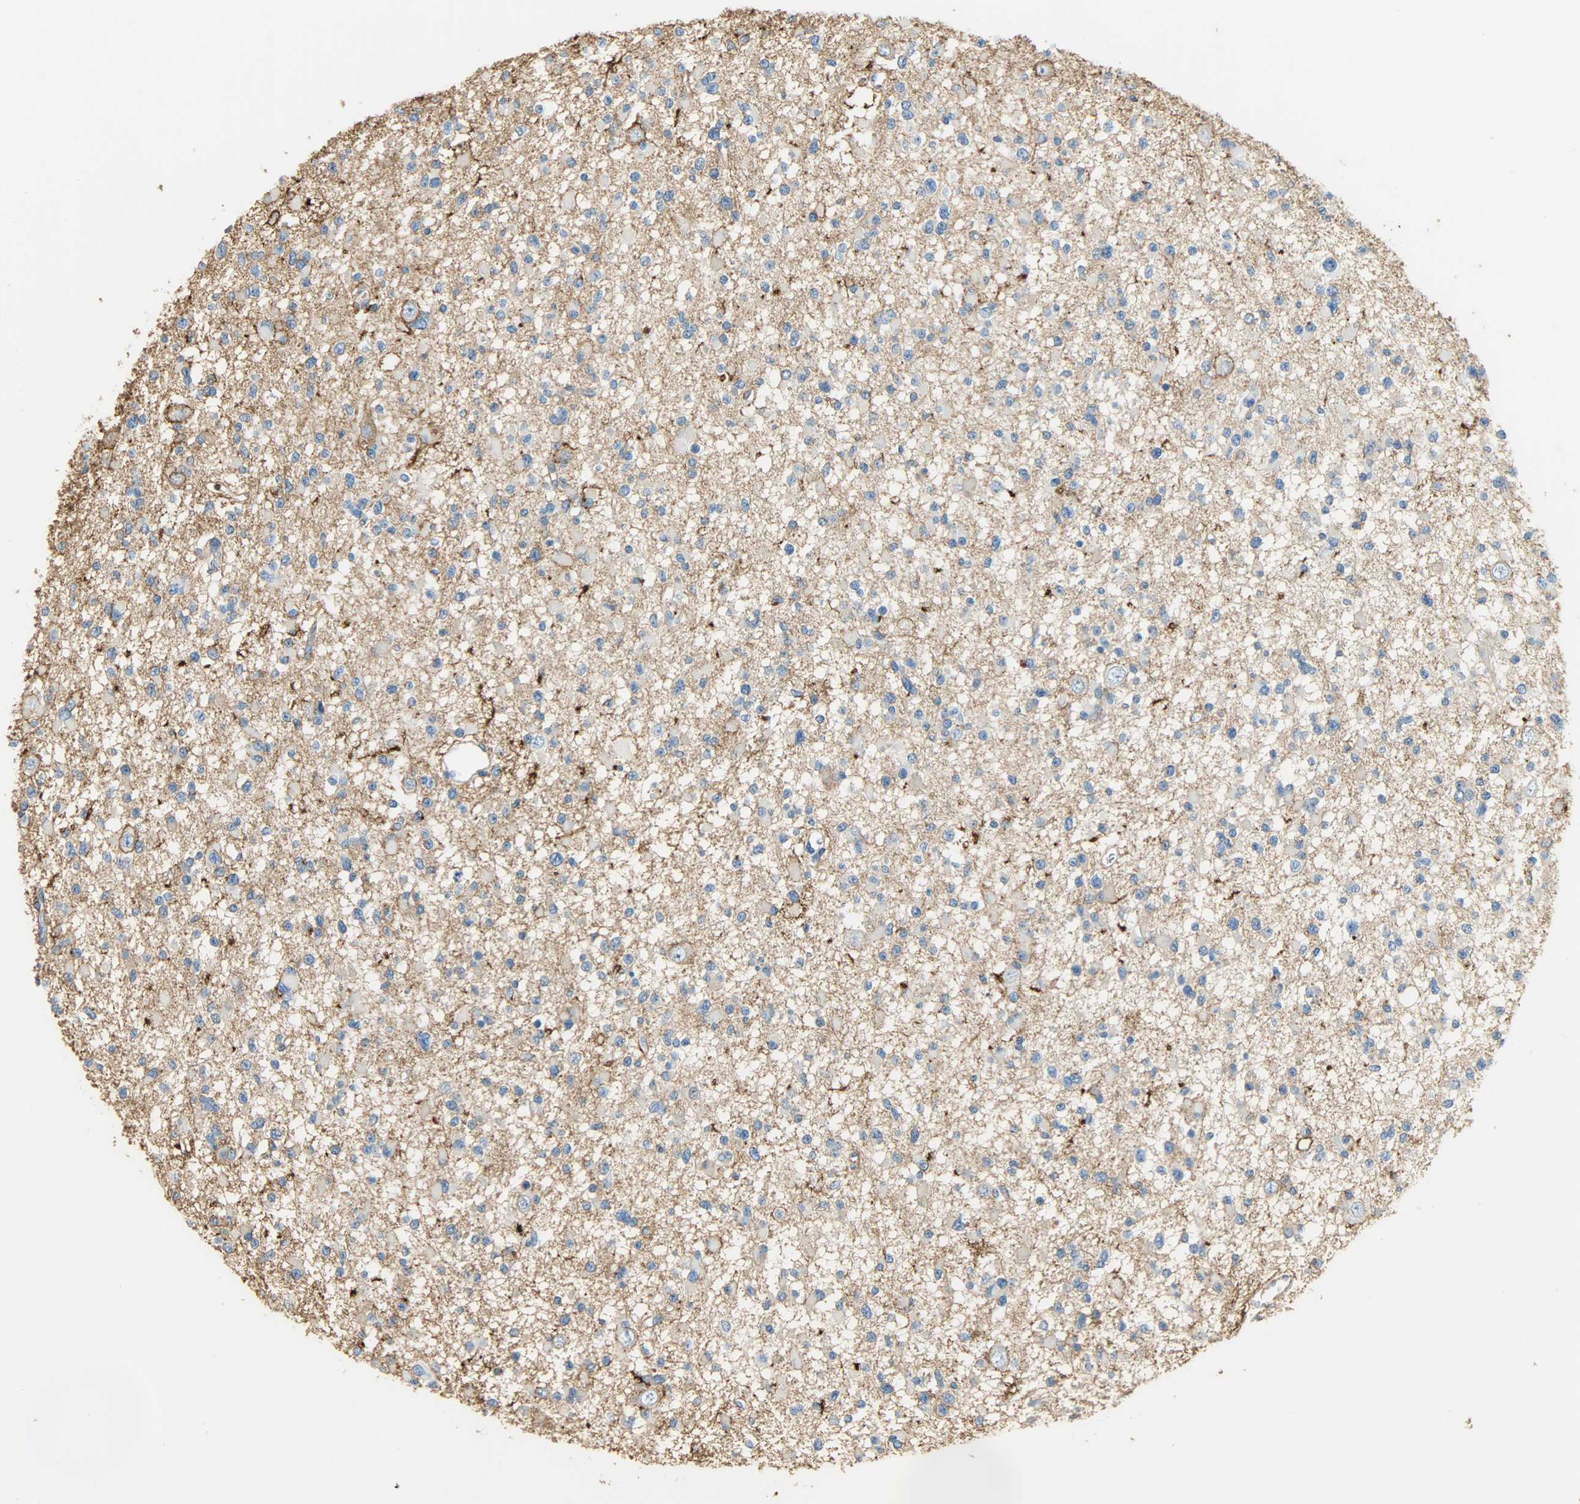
{"staining": {"intensity": "negative", "quantity": "none", "location": "none"}, "tissue": "glioma", "cell_type": "Tumor cells", "image_type": "cancer", "snomed": [{"axis": "morphology", "description": "Glioma, malignant, Low grade"}, {"axis": "topography", "description": "Brain"}], "caption": "Glioma stained for a protein using immunohistochemistry (IHC) reveals no expression tumor cells.", "gene": "ANXA6", "patient": {"sex": "female", "age": 22}}